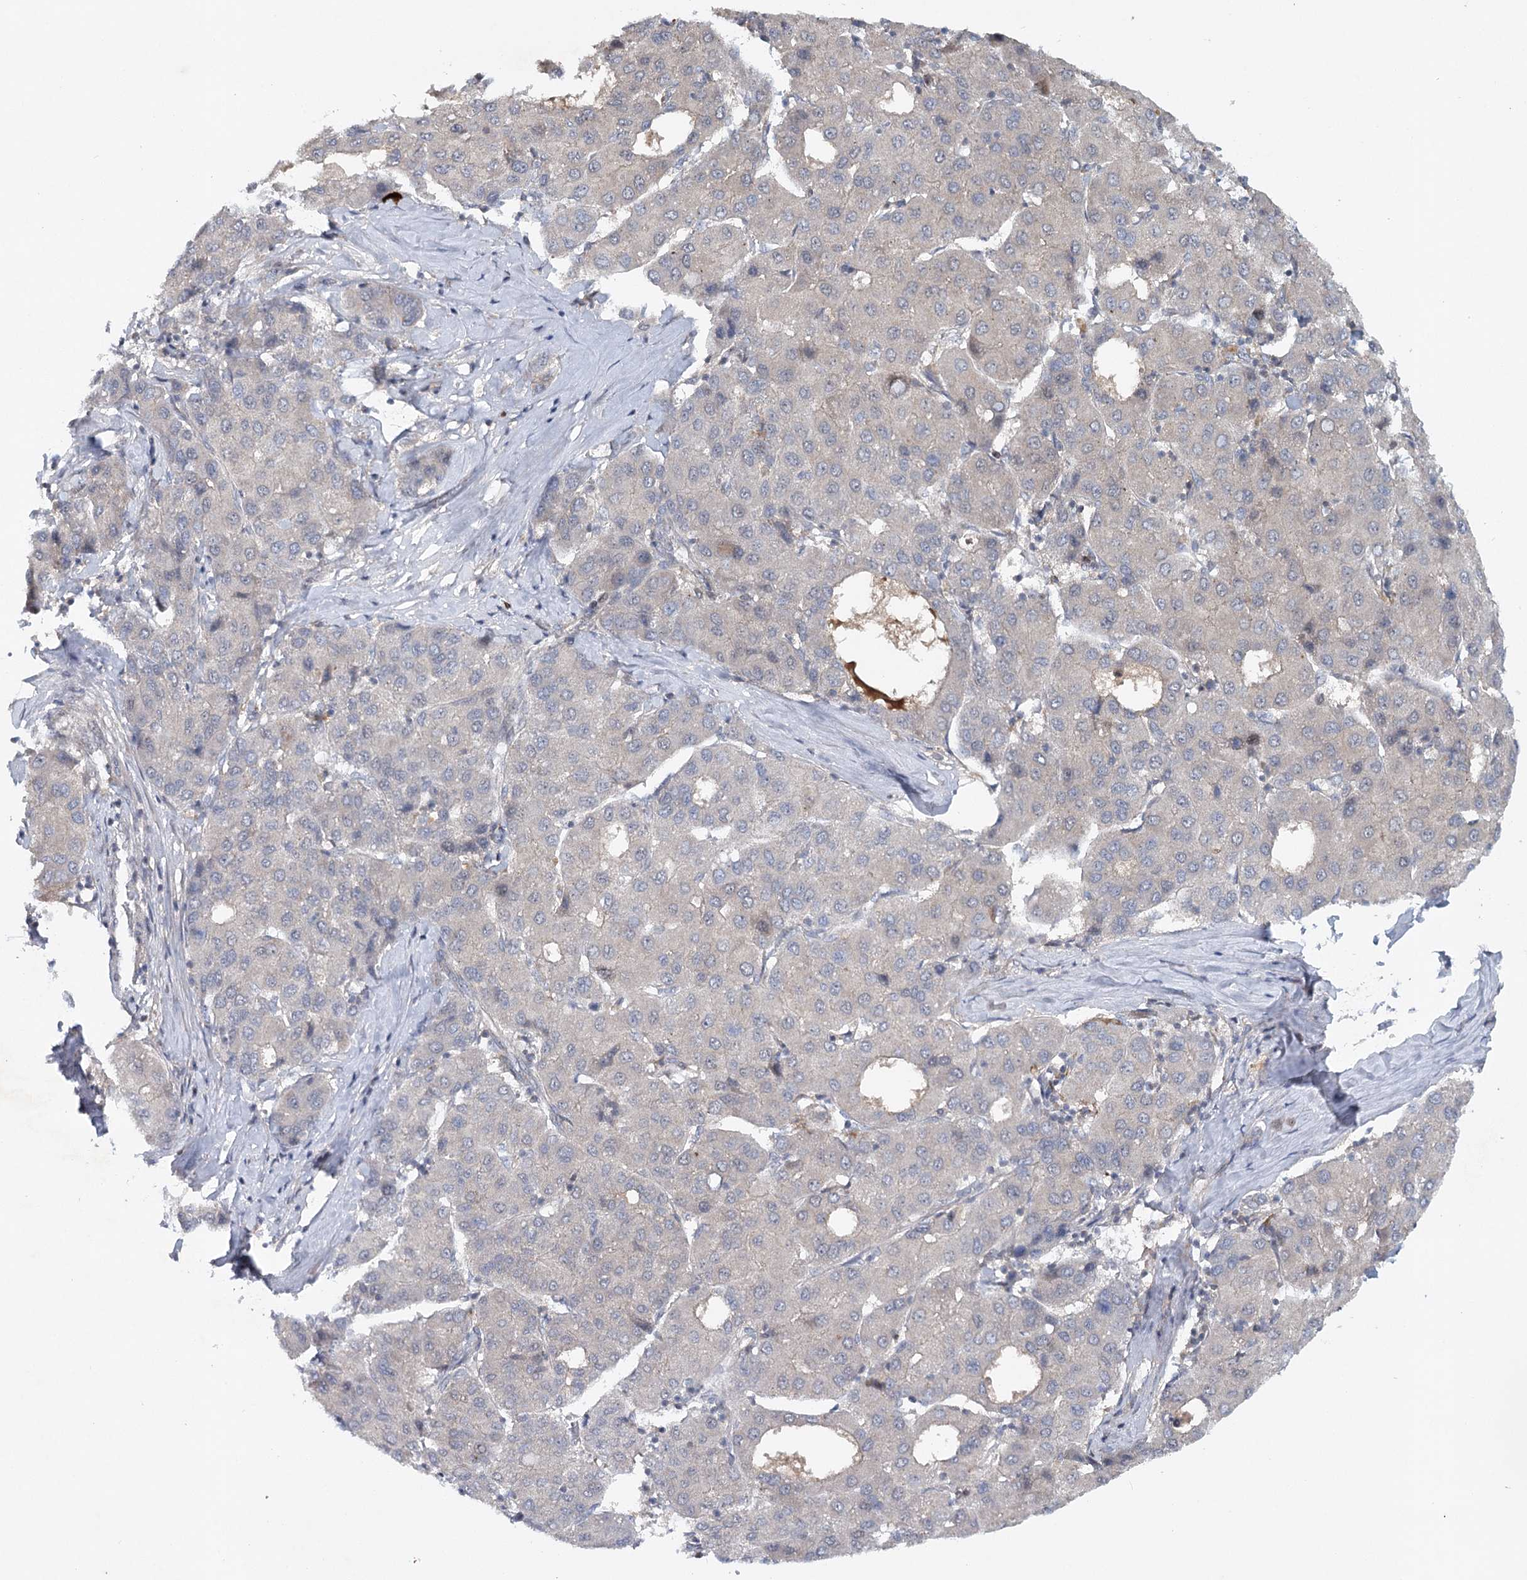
{"staining": {"intensity": "negative", "quantity": "none", "location": "none"}, "tissue": "liver cancer", "cell_type": "Tumor cells", "image_type": "cancer", "snomed": [{"axis": "morphology", "description": "Carcinoma, Hepatocellular, NOS"}, {"axis": "topography", "description": "Liver"}], "caption": "This is an immunohistochemistry micrograph of human liver hepatocellular carcinoma. There is no positivity in tumor cells.", "gene": "MAP3K13", "patient": {"sex": "male", "age": 65}}